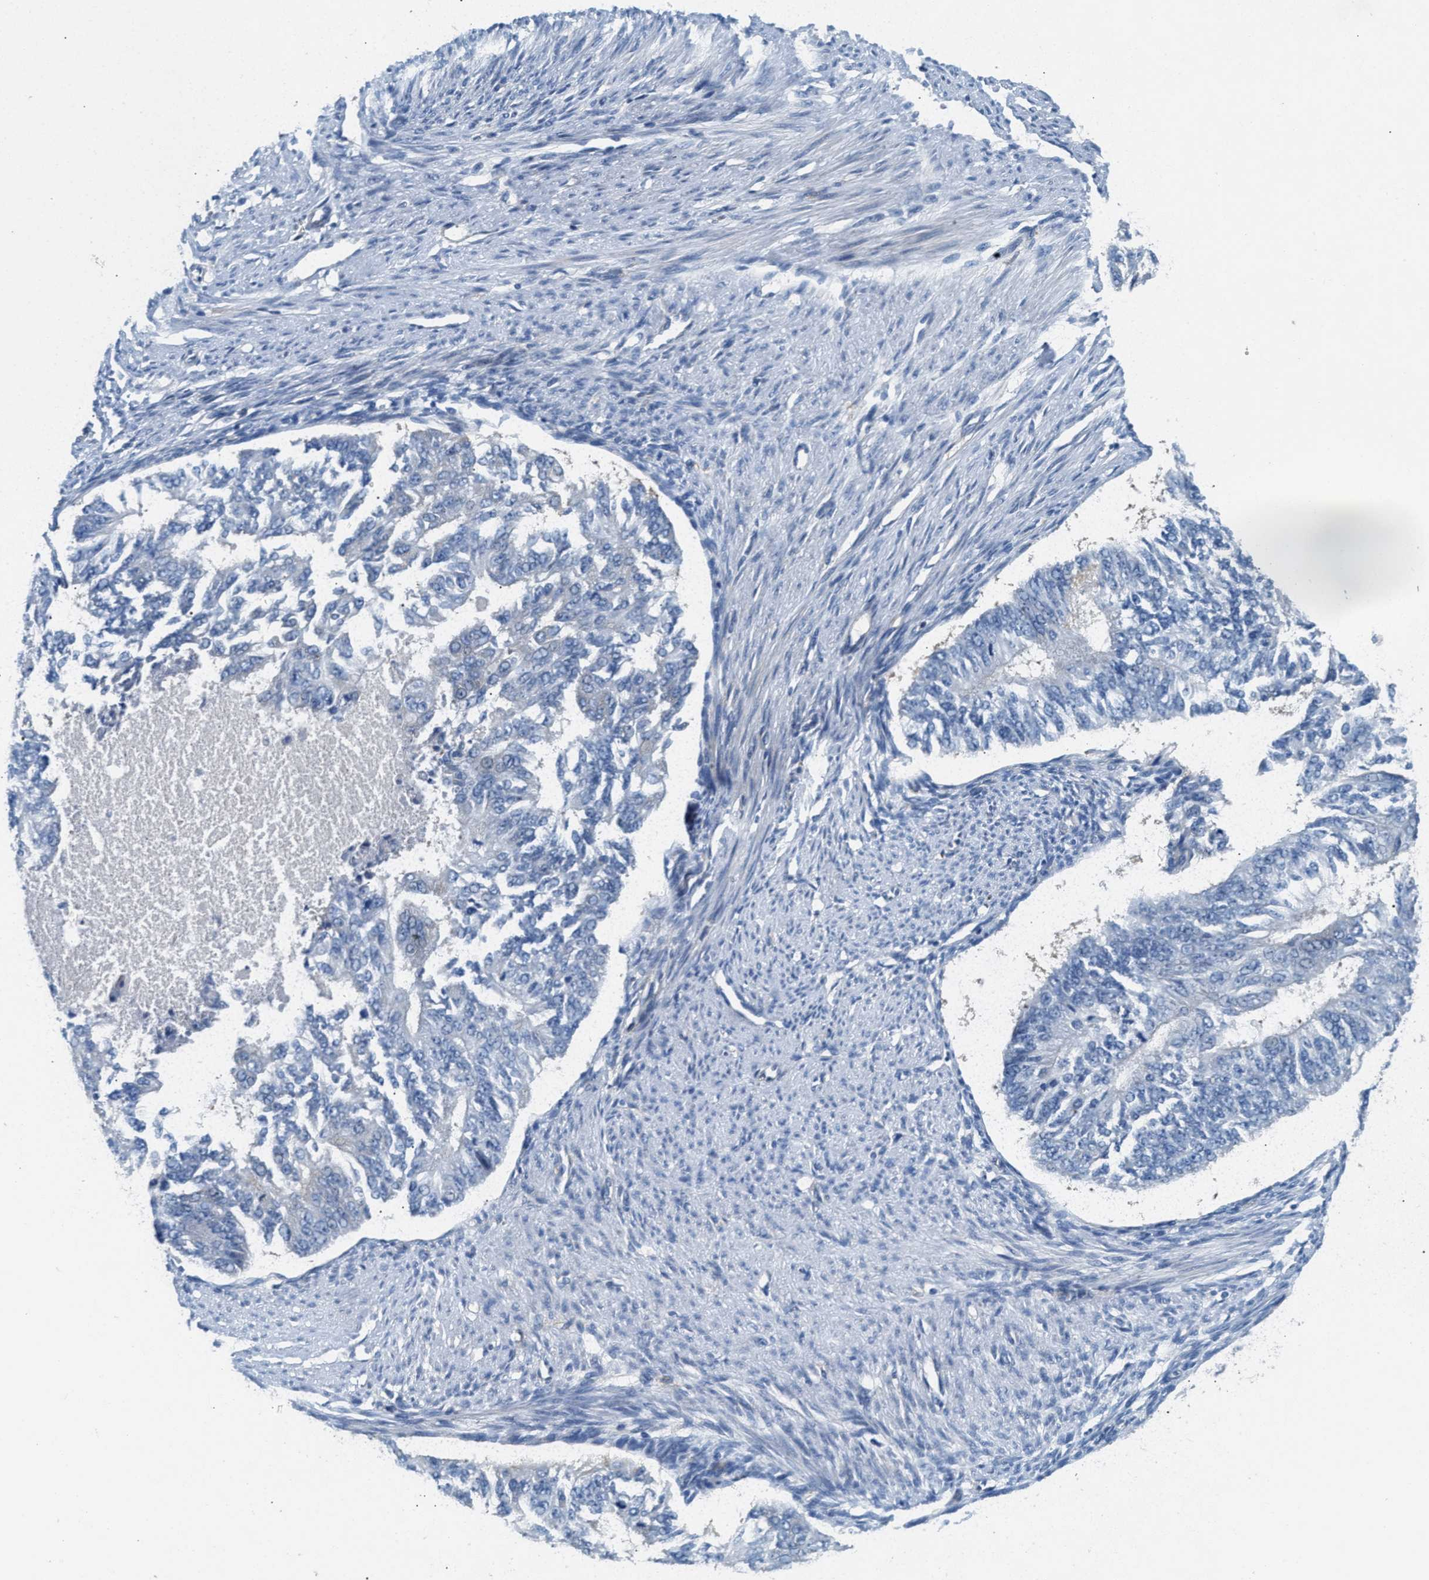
{"staining": {"intensity": "negative", "quantity": "none", "location": "none"}, "tissue": "endometrial cancer", "cell_type": "Tumor cells", "image_type": "cancer", "snomed": [{"axis": "morphology", "description": "Adenocarcinoma, NOS"}, {"axis": "topography", "description": "Endometrium"}], "caption": "Protein analysis of endometrial cancer reveals no significant expression in tumor cells. (DAB (3,3'-diaminobenzidine) immunohistochemistry (IHC), high magnification).", "gene": "NSUN7", "patient": {"sex": "female", "age": 32}}